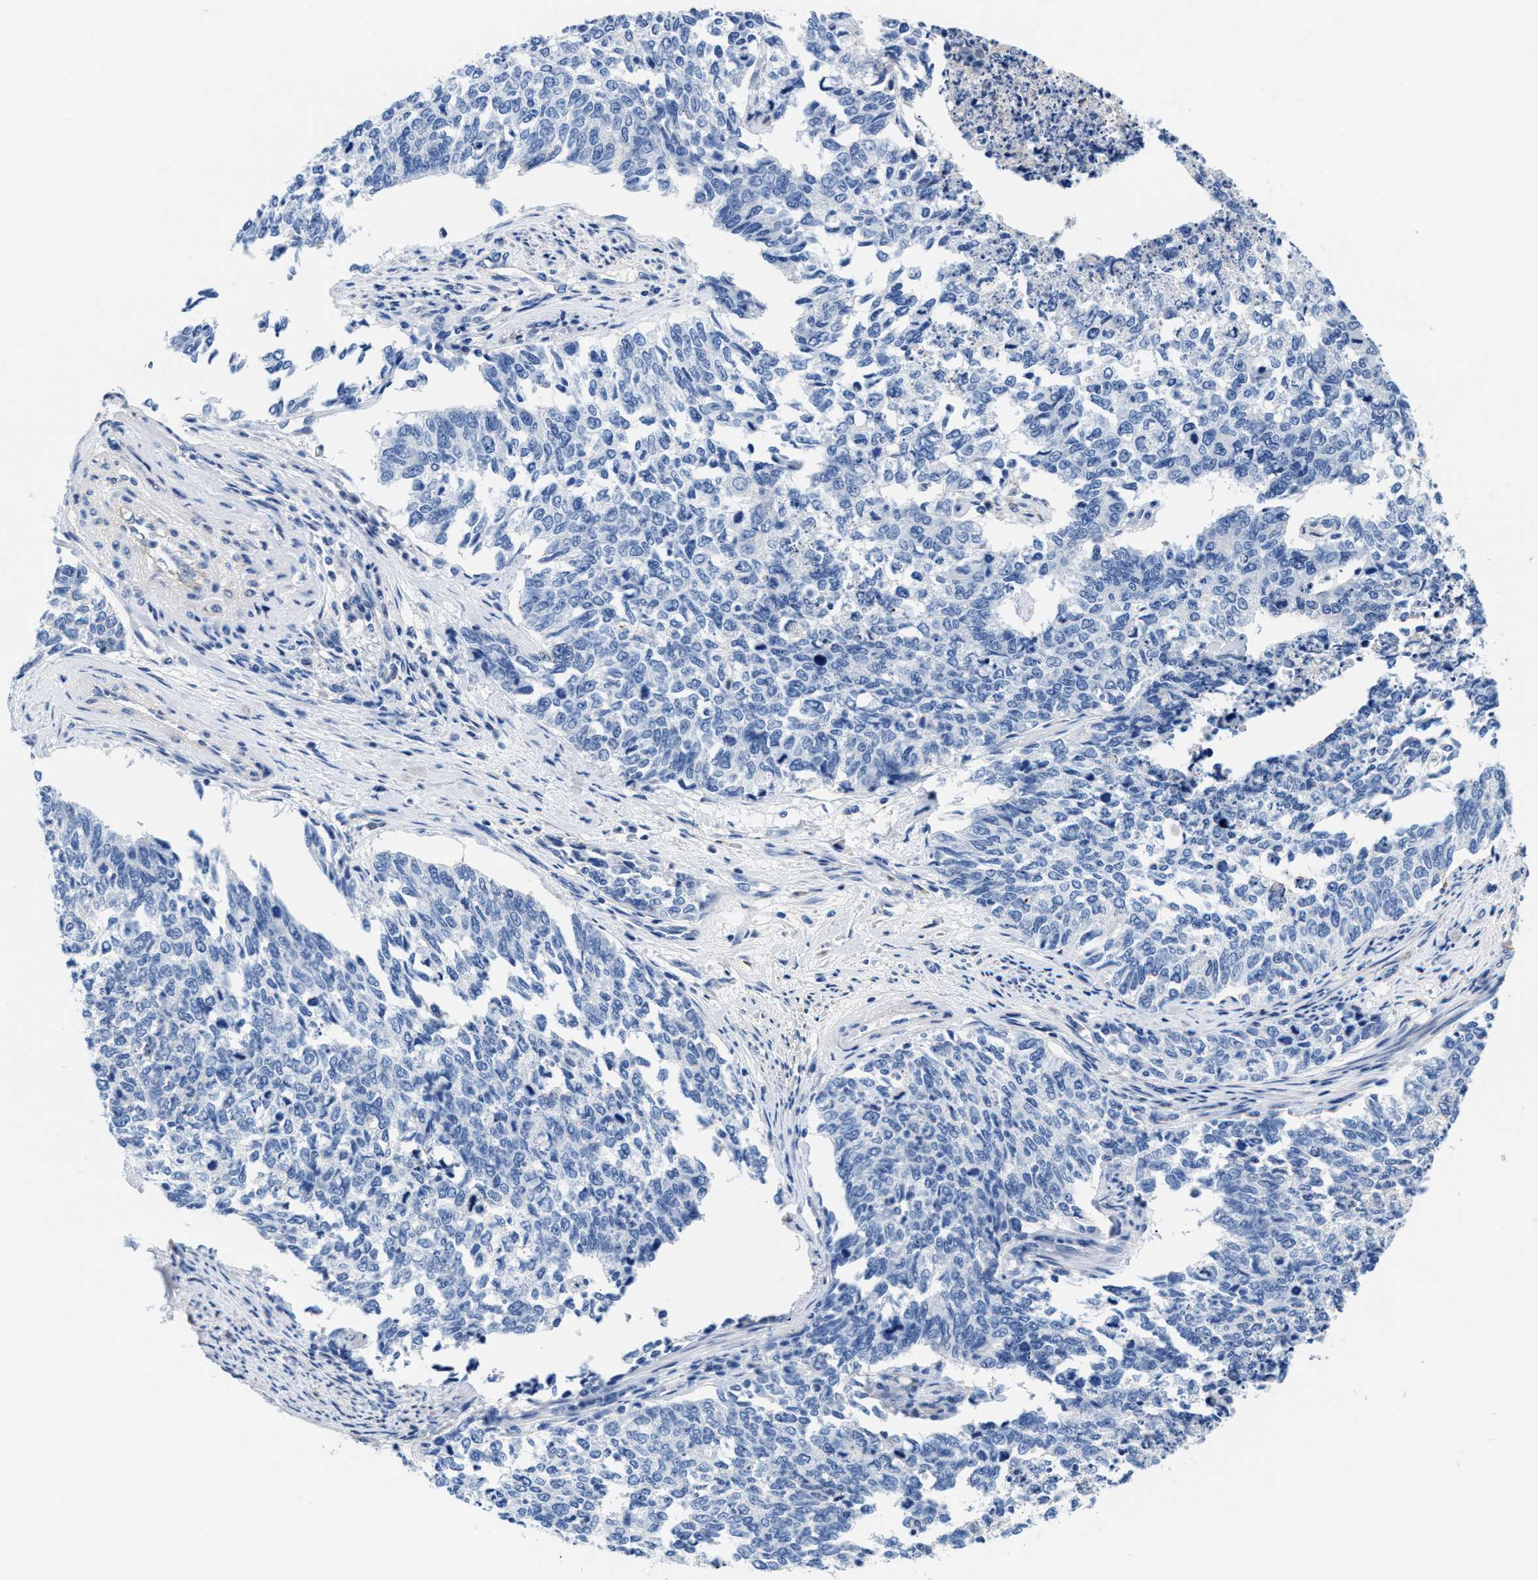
{"staining": {"intensity": "negative", "quantity": "none", "location": "none"}, "tissue": "cervical cancer", "cell_type": "Tumor cells", "image_type": "cancer", "snomed": [{"axis": "morphology", "description": "Squamous cell carcinoma, NOS"}, {"axis": "topography", "description": "Cervix"}], "caption": "Photomicrograph shows no protein expression in tumor cells of squamous cell carcinoma (cervical) tissue.", "gene": "SLFN13", "patient": {"sex": "female", "age": 63}}